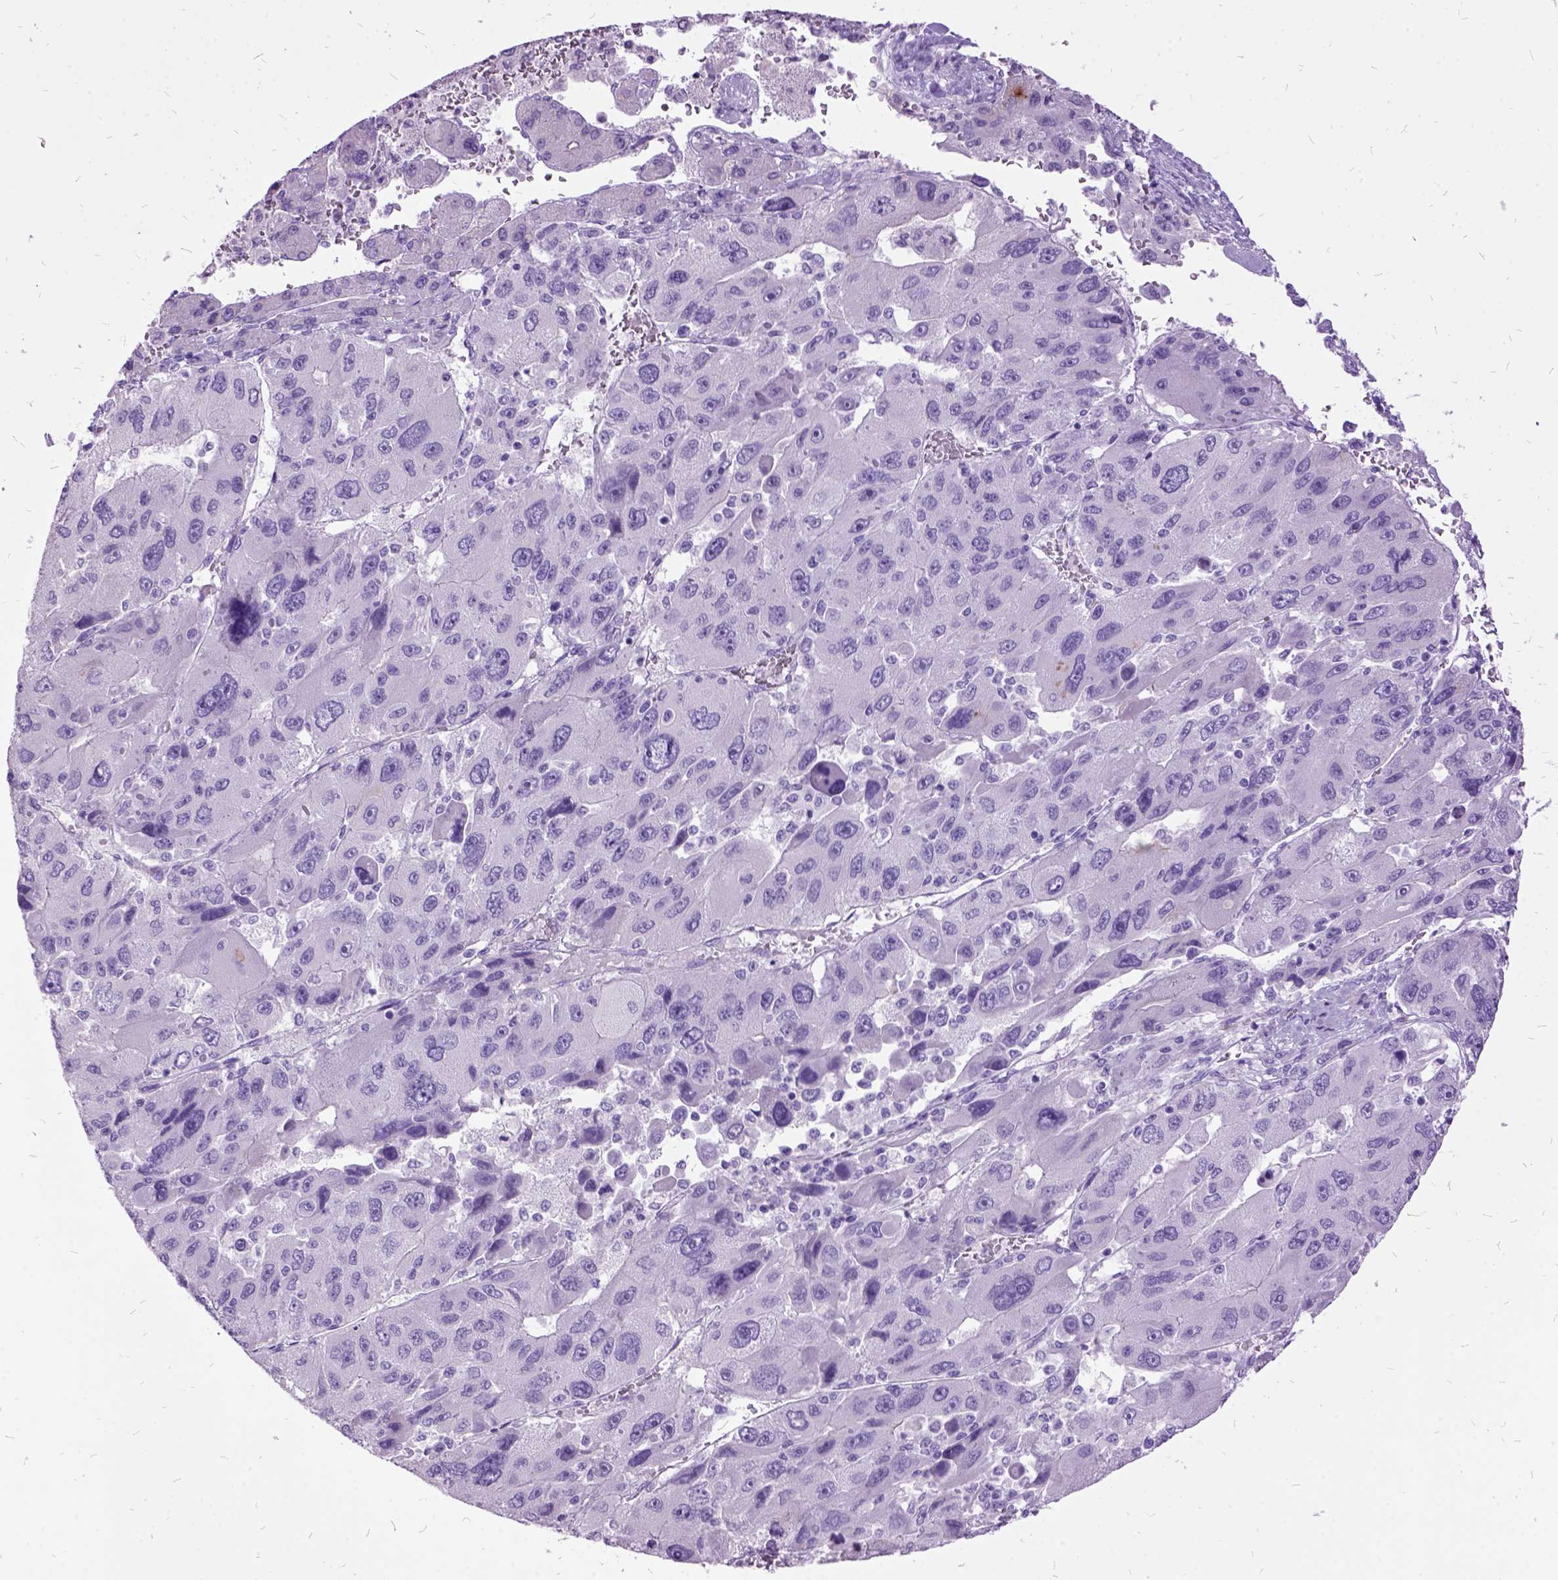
{"staining": {"intensity": "negative", "quantity": "none", "location": "none"}, "tissue": "liver cancer", "cell_type": "Tumor cells", "image_type": "cancer", "snomed": [{"axis": "morphology", "description": "Carcinoma, Hepatocellular, NOS"}, {"axis": "topography", "description": "Liver"}], "caption": "Immunohistochemistry (IHC) photomicrograph of liver cancer (hepatocellular carcinoma) stained for a protein (brown), which demonstrates no expression in tumor cells.", "gene": "MME", "patient": {"sex": "female", "age": 41}}